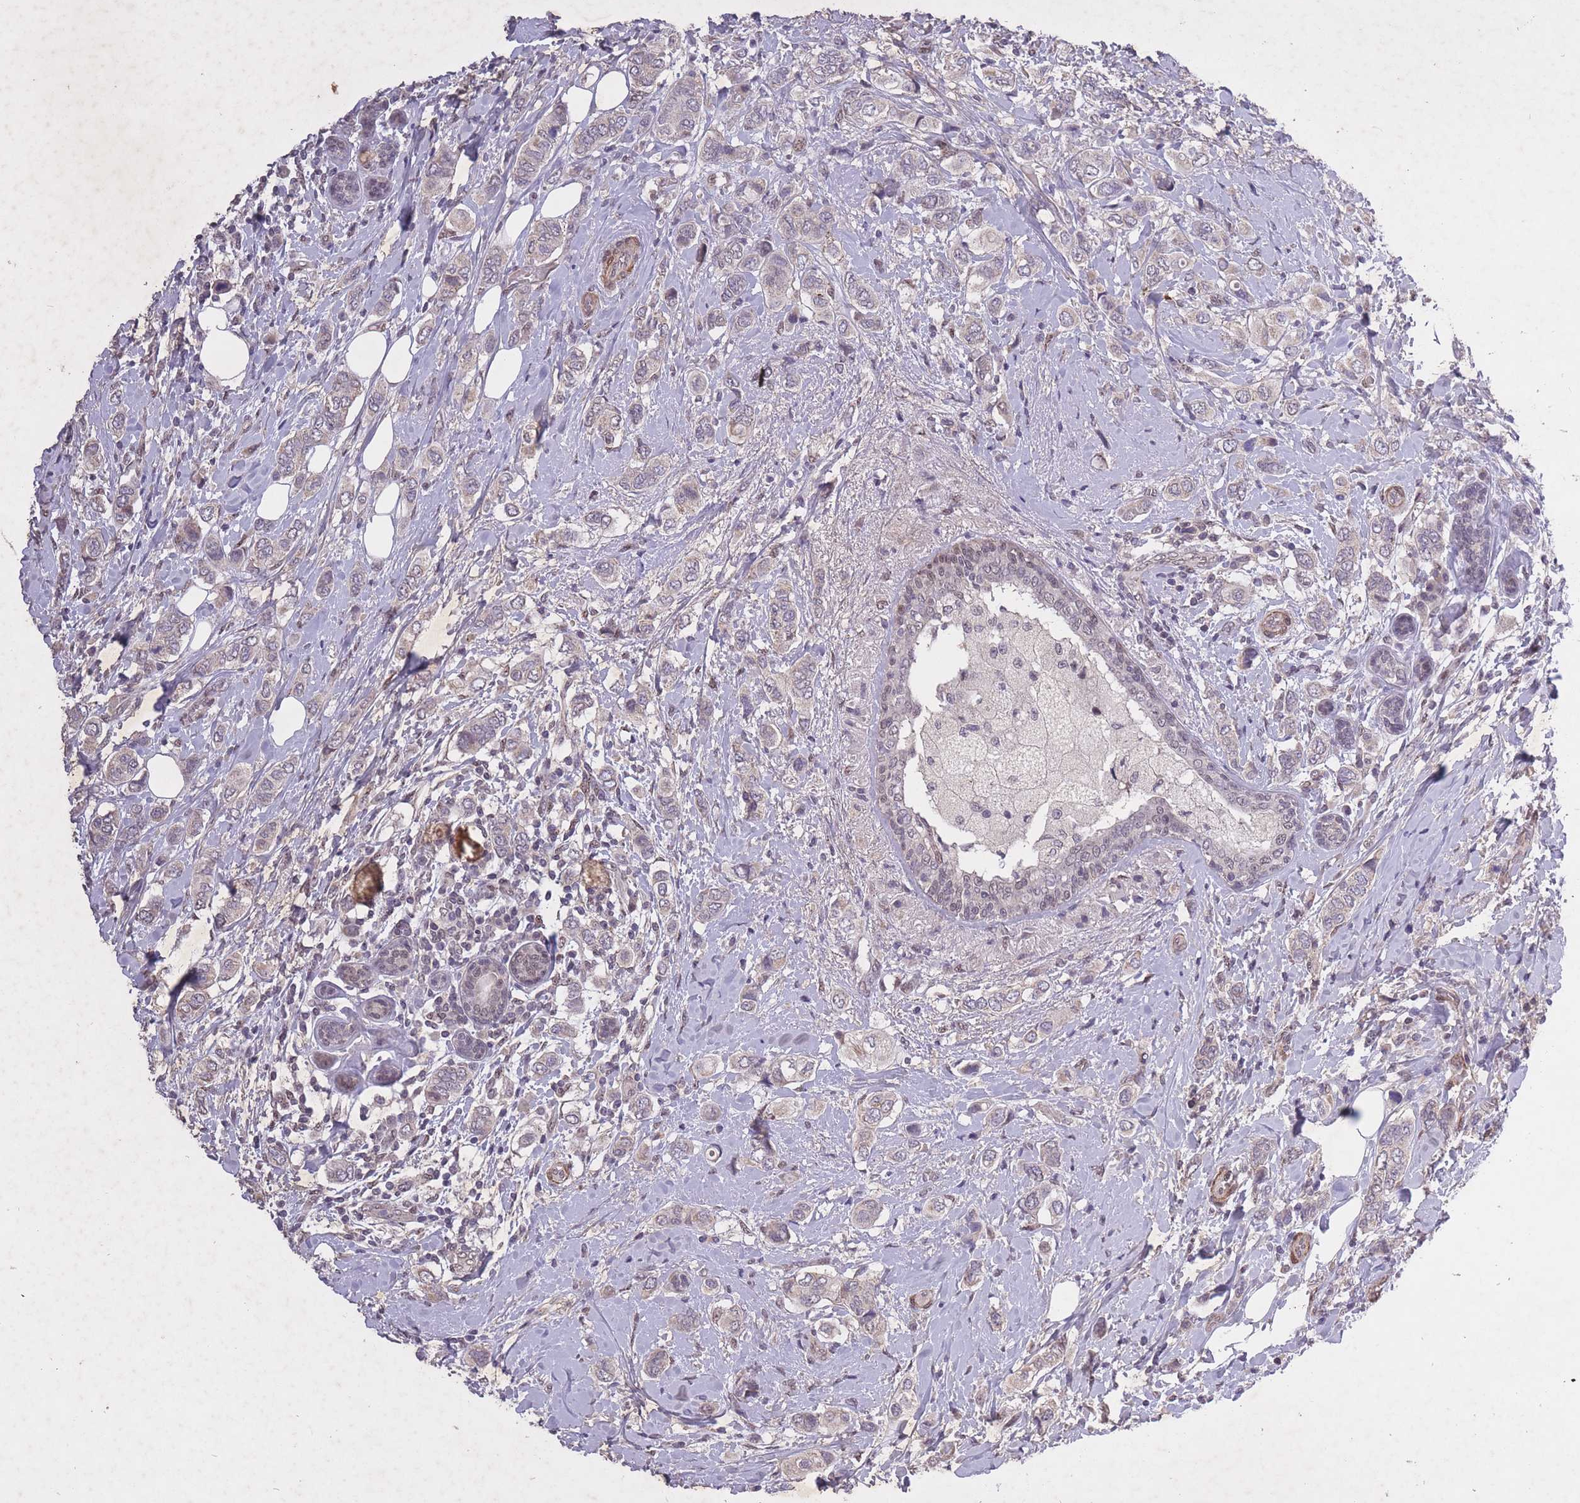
{"staining": {"intensity": "negative", "quantity": "none", "location": "none"}, "tissue": "breast cancer", "cell_type": "Tumor cells", "image_type": "cancer", "snomed": [{"axis": "morphology", "description": "Lobular carcinoma"}, {"axis": "topography", "description": "Breast"}], "caption": "A high-resolution photomicrograph shows immunohistochemistry (IHC) staining of lobular carcinoma (breast), which demonstrates no significant positivity in tumor cells.", "gene": "CBX6", "patient": {"sex": "female", "age": 51}}